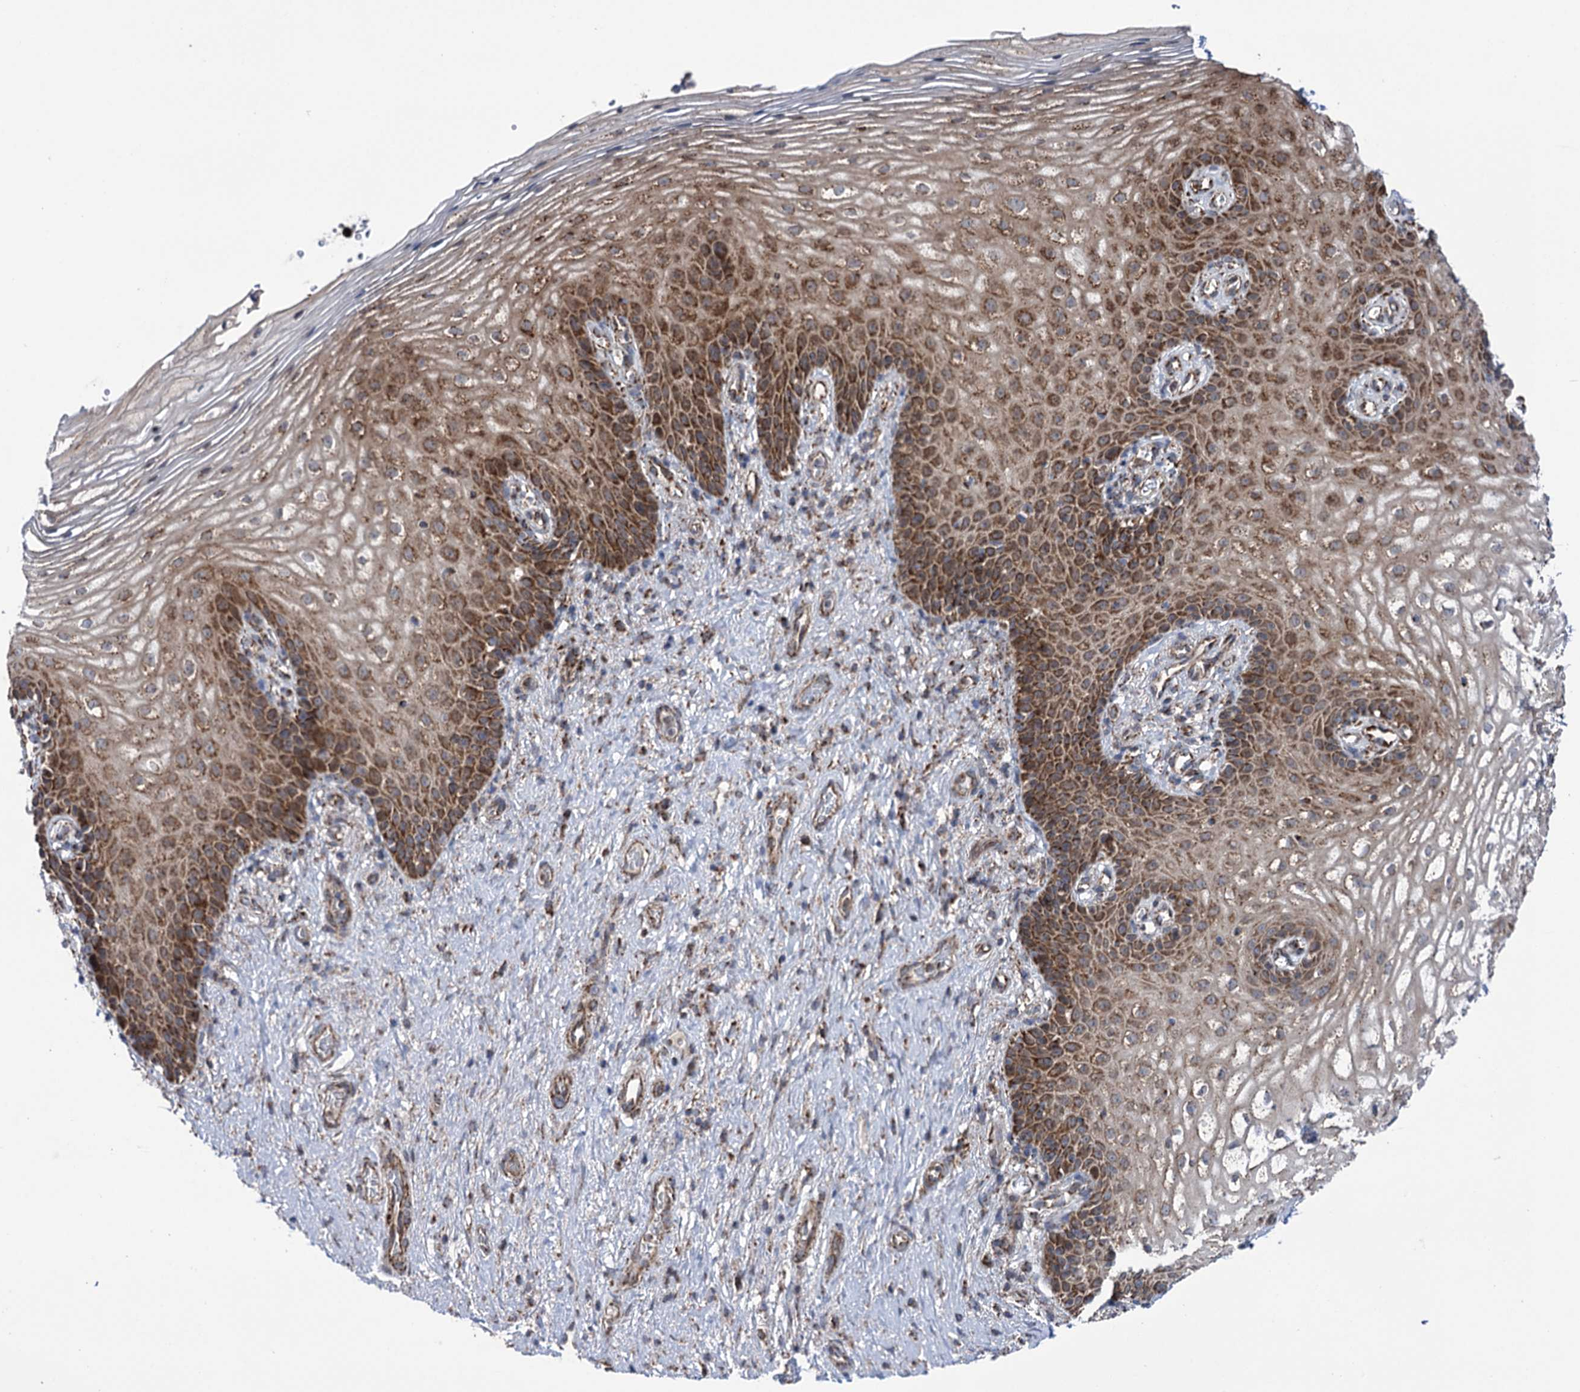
{"staining": {"intensity": "moderate", "quantity": ">75%", "location": "cytoplasmic/membranous"}, "tissue": "vagina", "cell_type": "Squamous epithelial cells", "image_type": "normal", "snomed": [{"axis": "morphology", "description": "Normal tissue, NOS"}, {"axis": "topography", "description": "Vagina"}], "caption": "The histopathology image shows a brown stain indicating the presence of a protein in the cytoplasmic/membranous of squamous epithelial cells in vagina. (DAB (3,3'-diaminobenzidine) IHC, brown staining for protein, blue staining for nuclei).", "gene": "SUCLA2", "patient": {"sex": "female", "age": 60}}